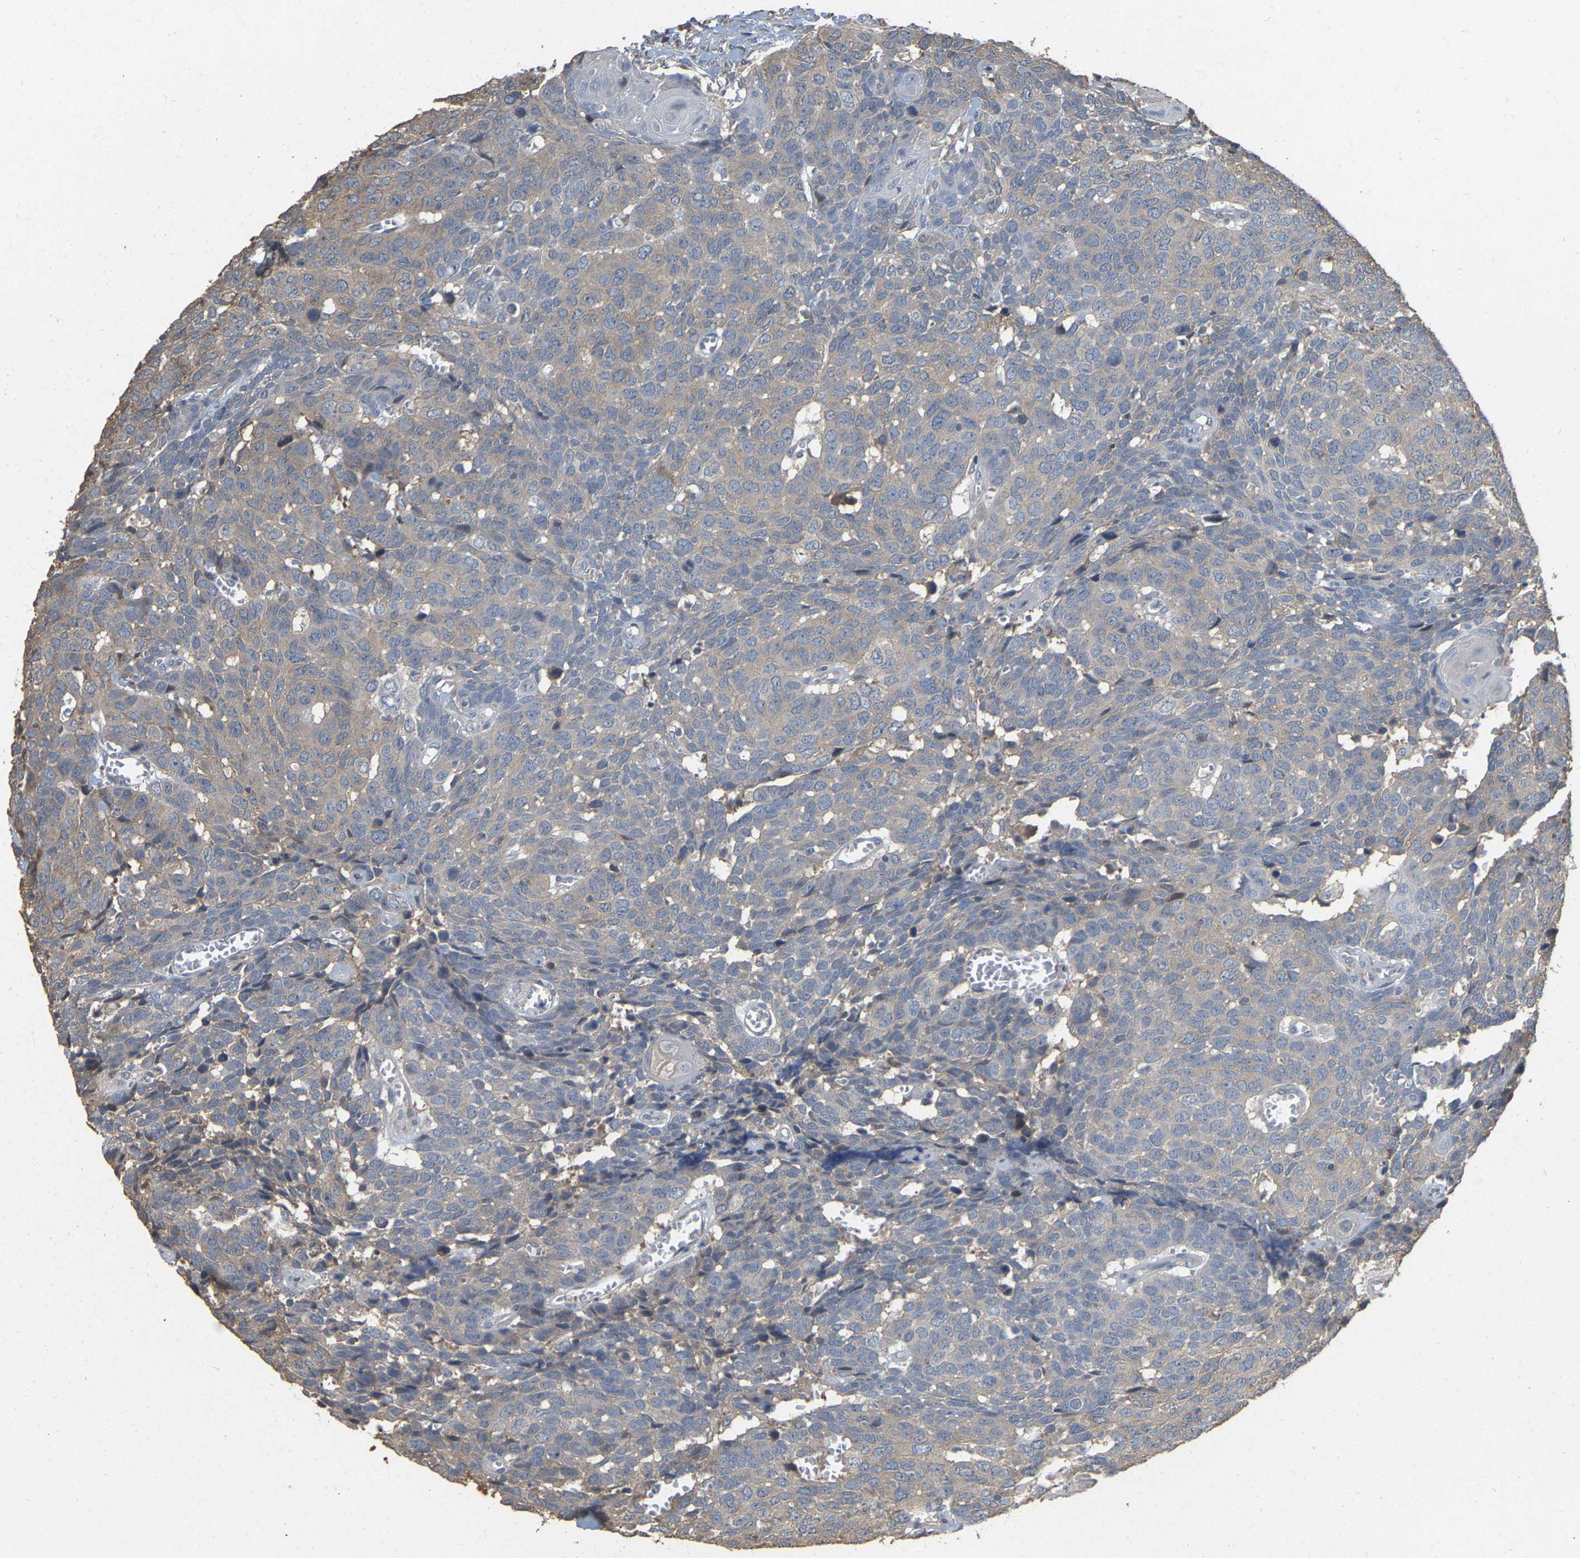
{"staining": {"intensity": "weak", "quantity": ">75%", "location": "cytoplasmic/membranous"}, "tissue": "head and neck cancer", "cell_type": "Tumor cells", "image_type": "cancer", "snomed": [{"axis": "morphology", "description": "Squamous cell carcinoma, NOS"}, {"axis": "topography", "description": "Head-Neck"}], "caption": "A histopathology image showing weak cytoplasmic/membranous positivity in about >75% of tumor cells in head and neck cancer (squamous cell carcinoma), as visualized by brown immunohistochemical staining.", "gene": "NCS1", "patient": {"sex": "male", "age": 66}}